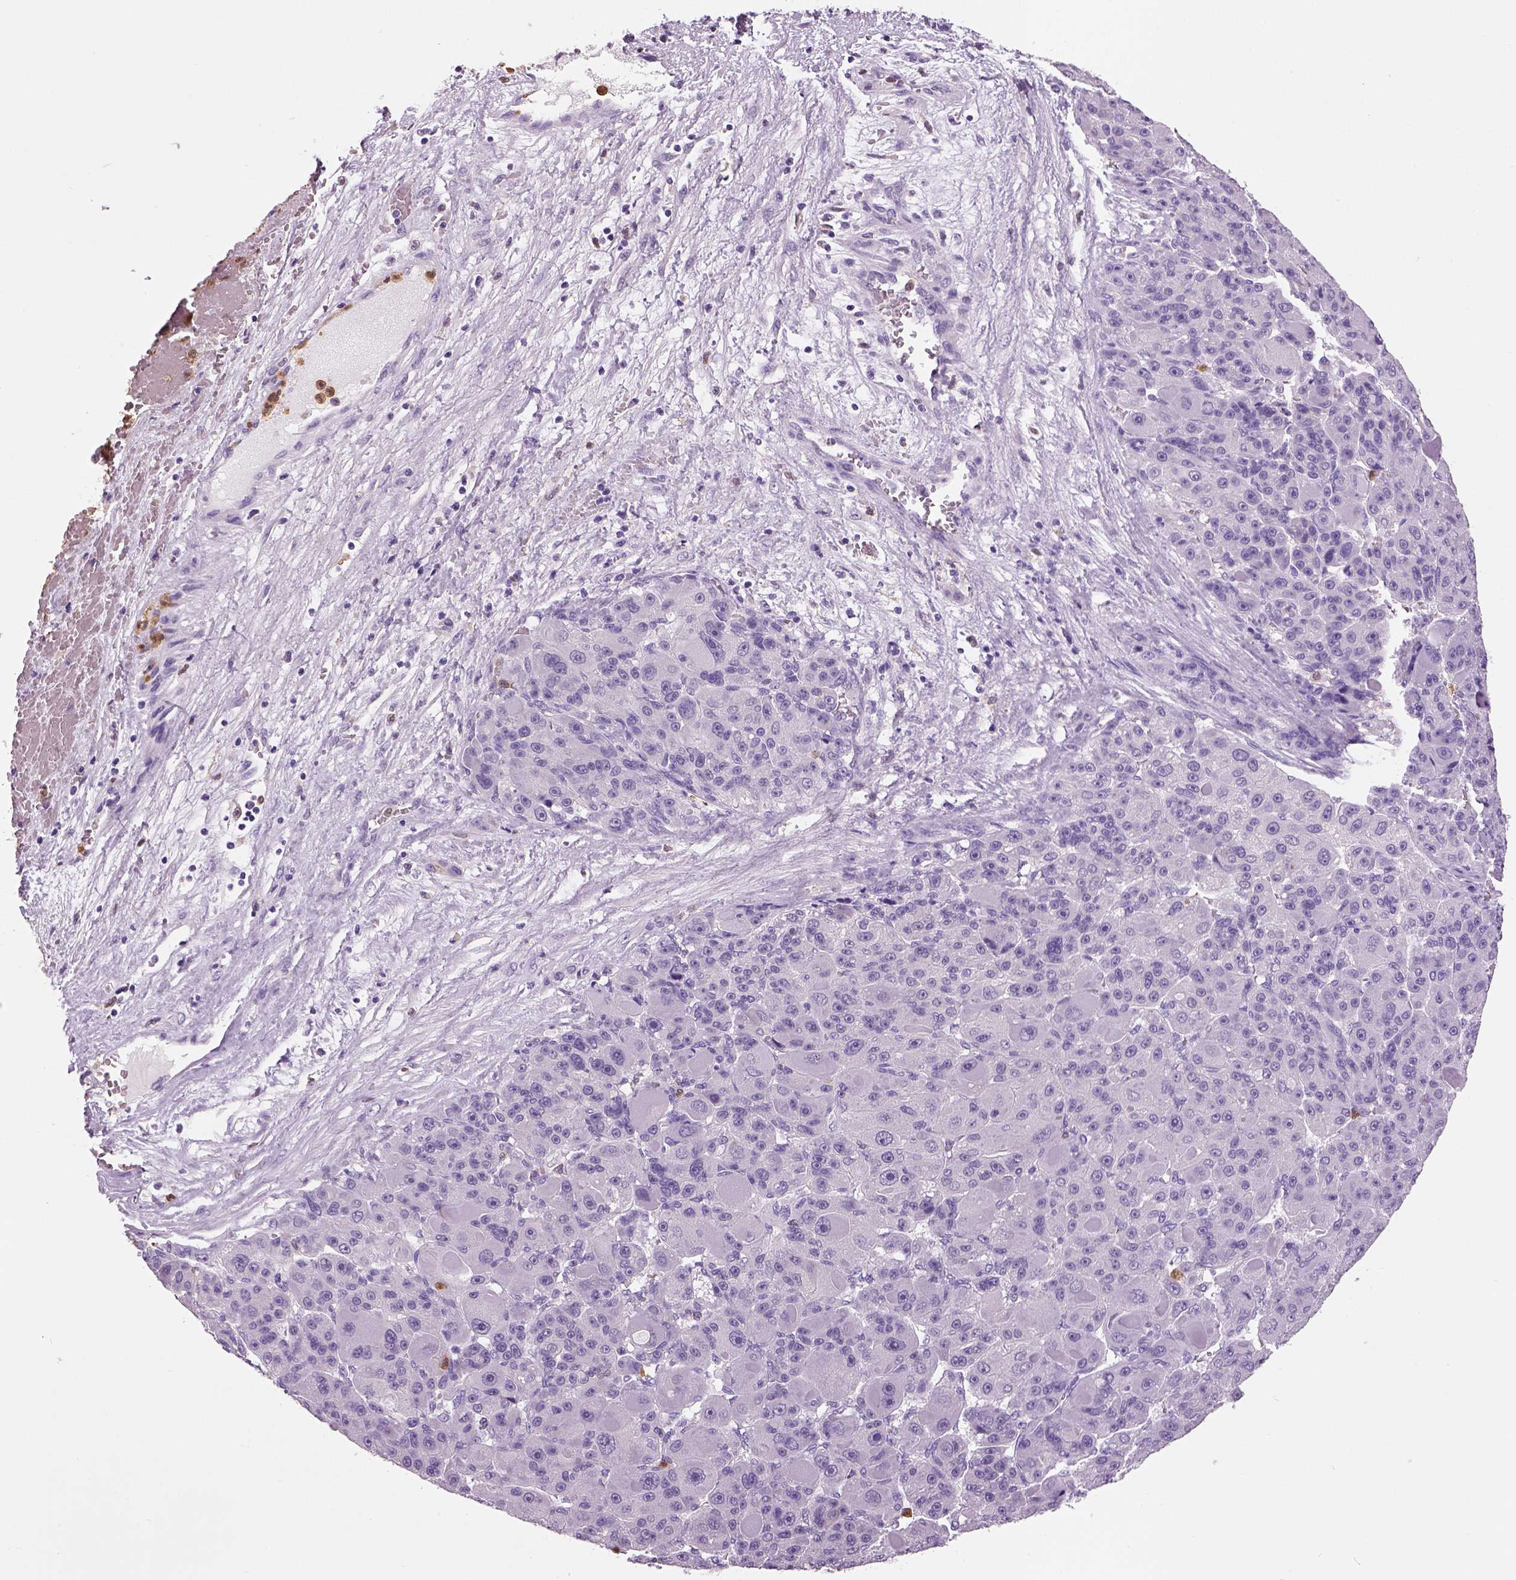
{"staining": {"intensity": "negative", "quantity": "none", "location": "none"}, "tissue": "liver cancer", "cell_type": "Tumor cells", "image_type": "cancer", "snomed": [{"axis": "morphology", "description": "Carcinoma, Hepatocellular, NOS"}, {"axis": "topography", "description": "Liver"}], "caption": "High magnification brightfield microscopy of liver hepatocellular carcinoma stained with DAB (3,3'-diaminobenzidine) (brown) and counterstained with hematoxylin (blue): tumor cells show no significant positivity.", "gene": "NECAB2", "patient": {"sex": "male", "age": 76}}